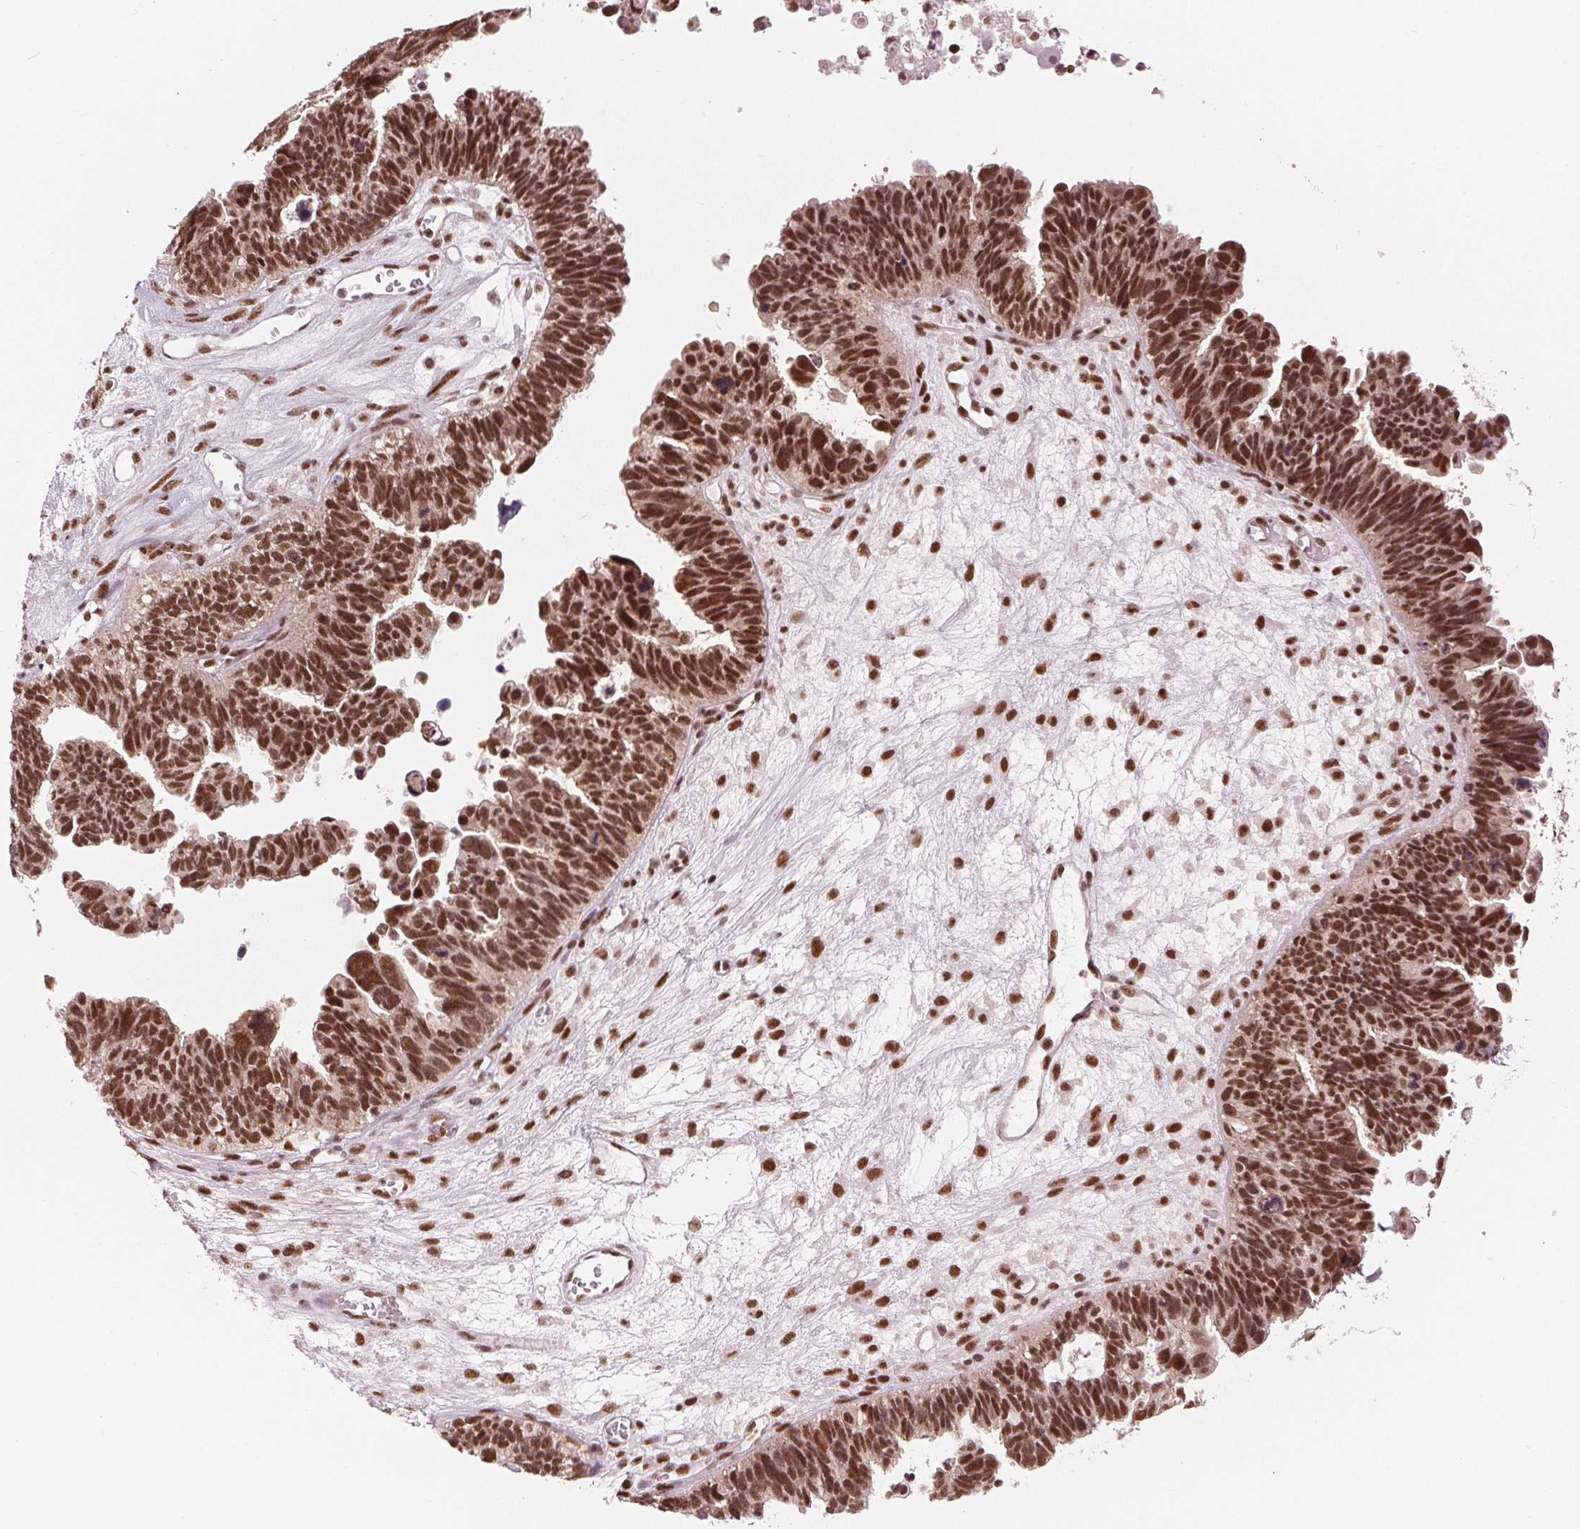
{"staining": {"intensity": "strong", "quantity": ">75%", "location": "nuclear"}, "tissue": "ovarian cancer", "cell_type": "Tumor cells", "image_type": "cancer", "snomed": [{"axis": "morphology", "description": "Cystadenocarcinoma, serous, NOS"}, {"axis": "topography", "description": "Ovary"}], "caption": "The immunohistochemical stain shows strong nuclear positivity in tumor cells of serous cystadenocarcinoma (ovarian) tissue. Using DAB (brown) and hematoxylin (blue) stains, captured at high magnification using brightfield microscopy.", "gene": "LSM2", "patient": {"sex": "female", "age": 60}}